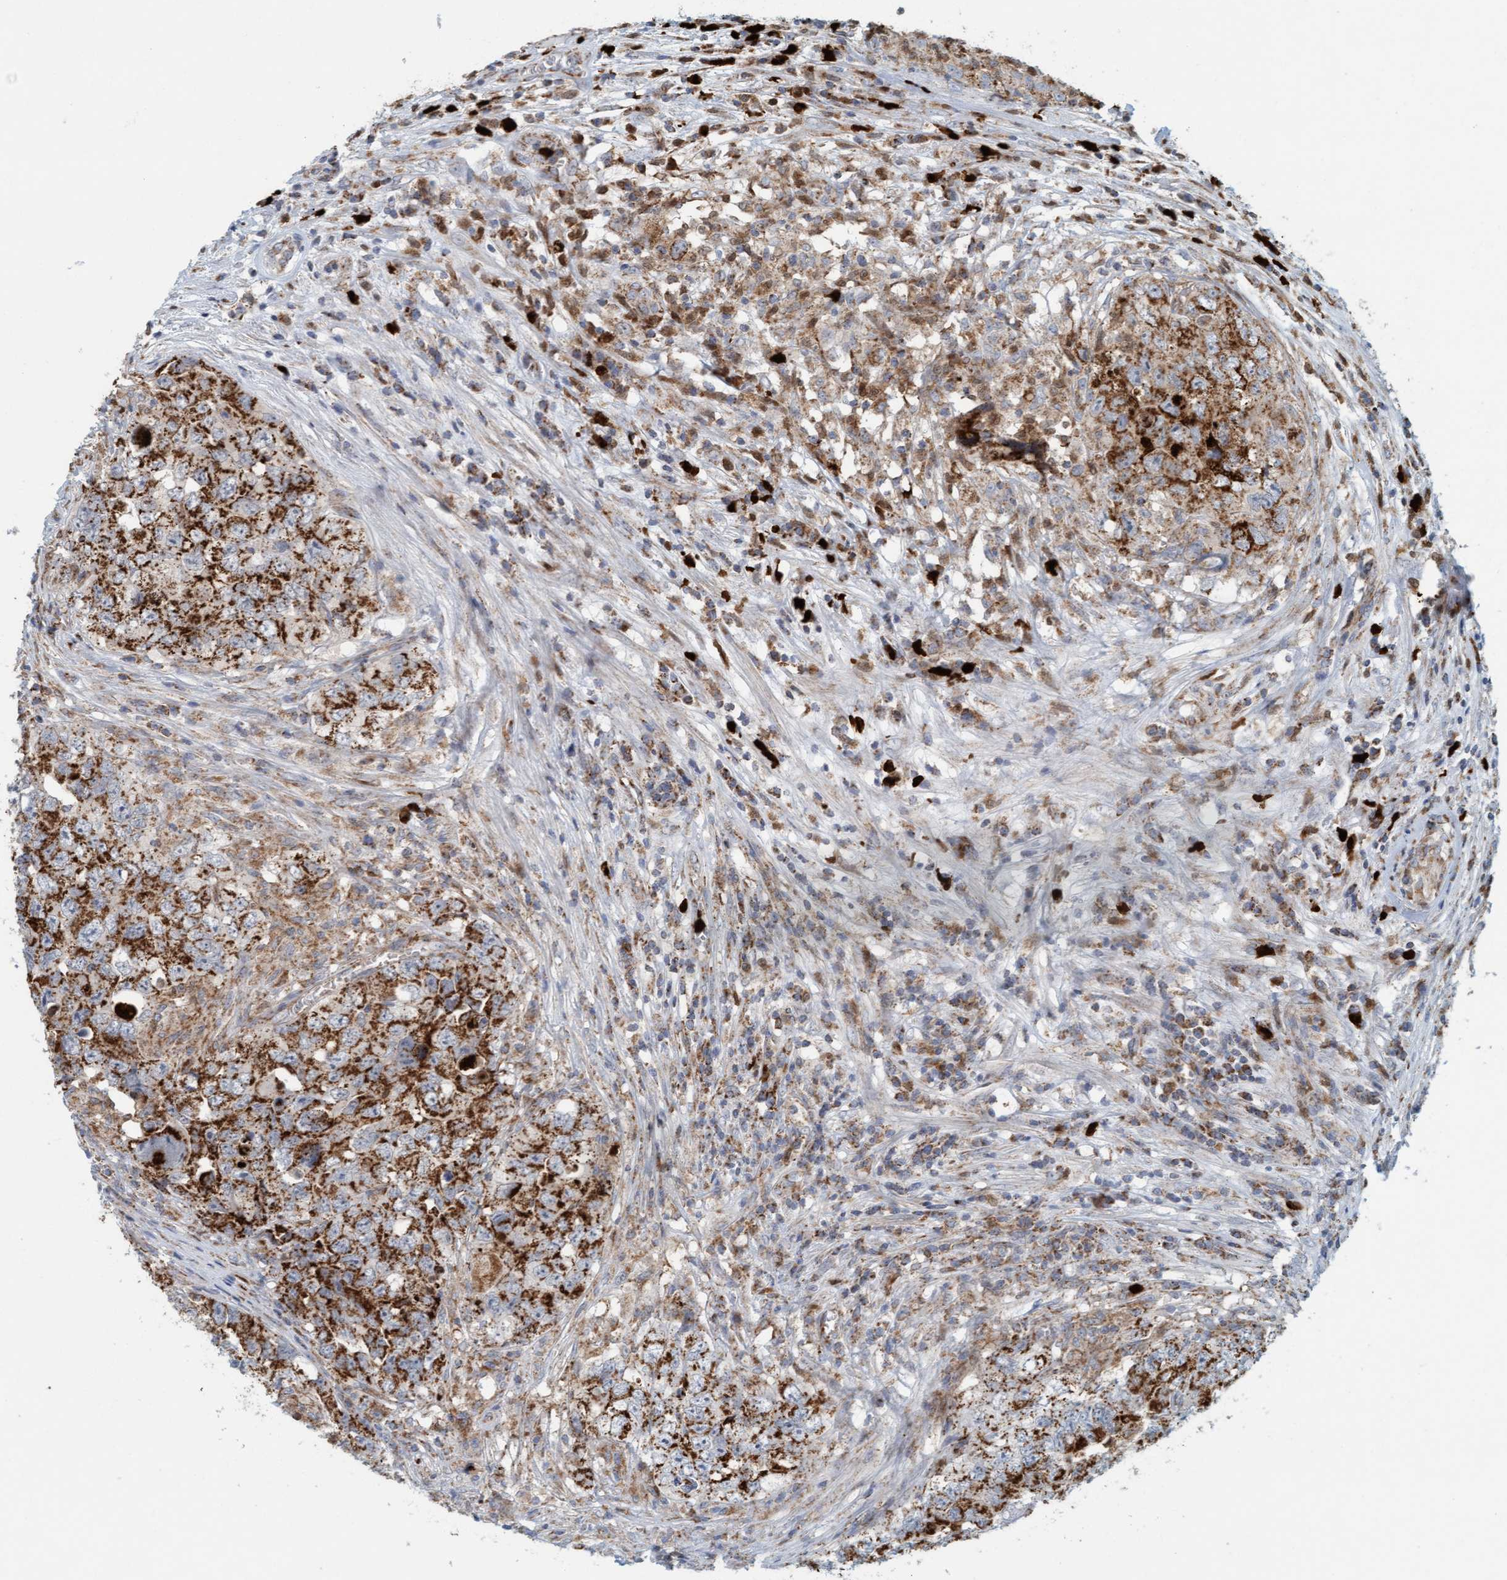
{"staining": {"intensity": "strong", "quantity": ">75%", "location": "cytoplasmic/membranous"}, "tissue": "testis cancer", "cell_type": "Tumor cells", "image_type": "cancer", "snomed": [{"axis": "morphology", "description": "Seminoma, NOS"}, {"axis": "morphology", "description": "Carcinoma, Embryonal, NOS"}, {"axis": "topography", "description": "Testis"}], "caption": "A high amount of strong cytoplasmic/membranous positivity is seen in approximately >75% of tumor cells in testis cancer (seminoma) tissue. (Stains: DAB in brown, nuclei in blue, Microscopy: brightfield microscopy at high magnification).", "gene": "B9D1", "patient": {"sex": "male", "age": 43}}